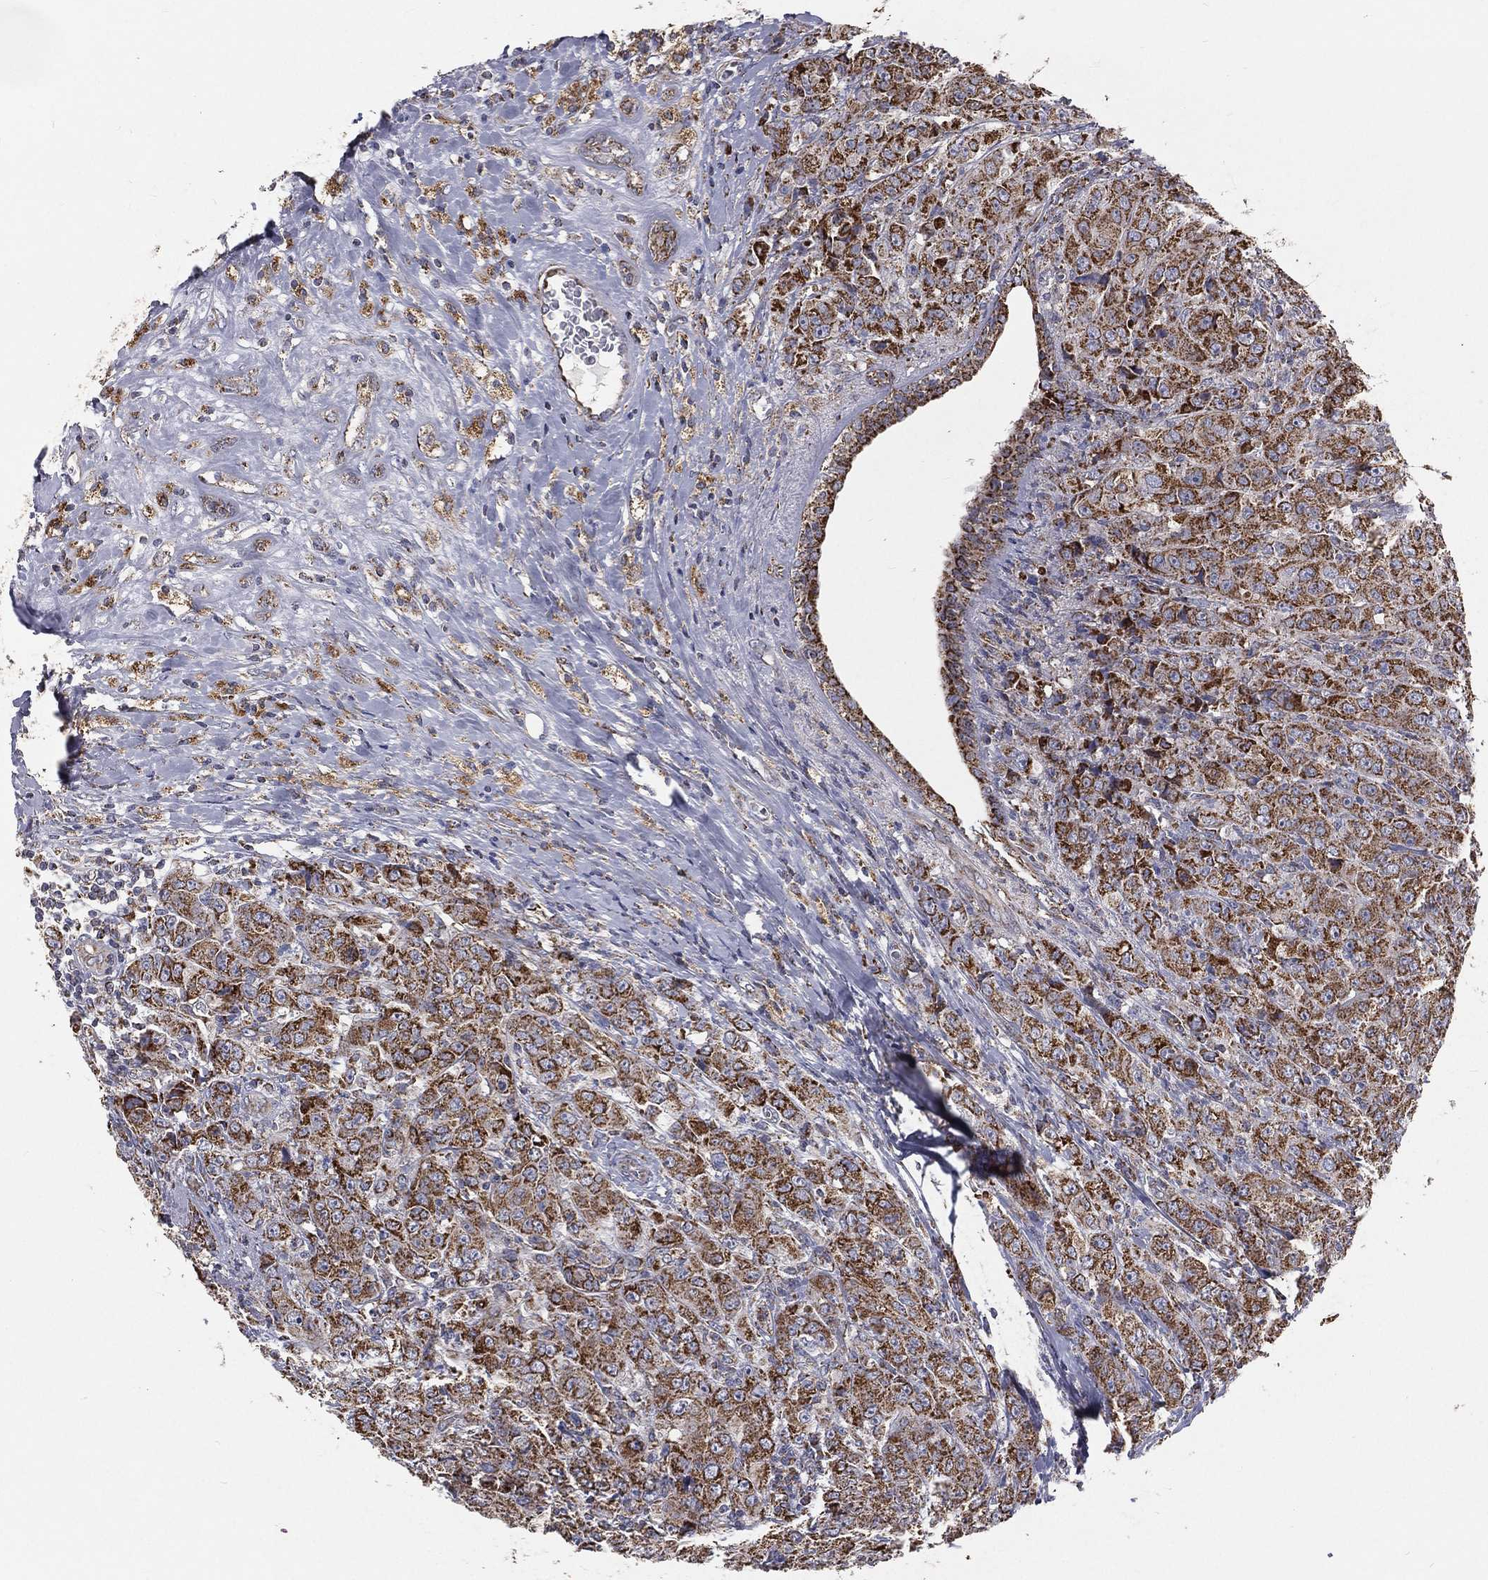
{"staining": {"intensity": "strong", "quantity": ">75%", "location": "cytoplasmic/membranous"}, "tissue": "breast cancer", "cell_type": "Tumor cells", "image_type": "cancer", "snomed": [{"axis": "morphology", "description": "Duct carcinoma"}, {"axis": "topography", "description": "Breast"}], "caption": "Tumor cells reveal high levels of strong cytoplasmic/membranous staining in approximately >75% of cells in breast cancer. (DAB IHC, brown staining for protein, blue staining for nuclei).", "gene": "HADH", "patient": {"sex": "female", "age": 43}}